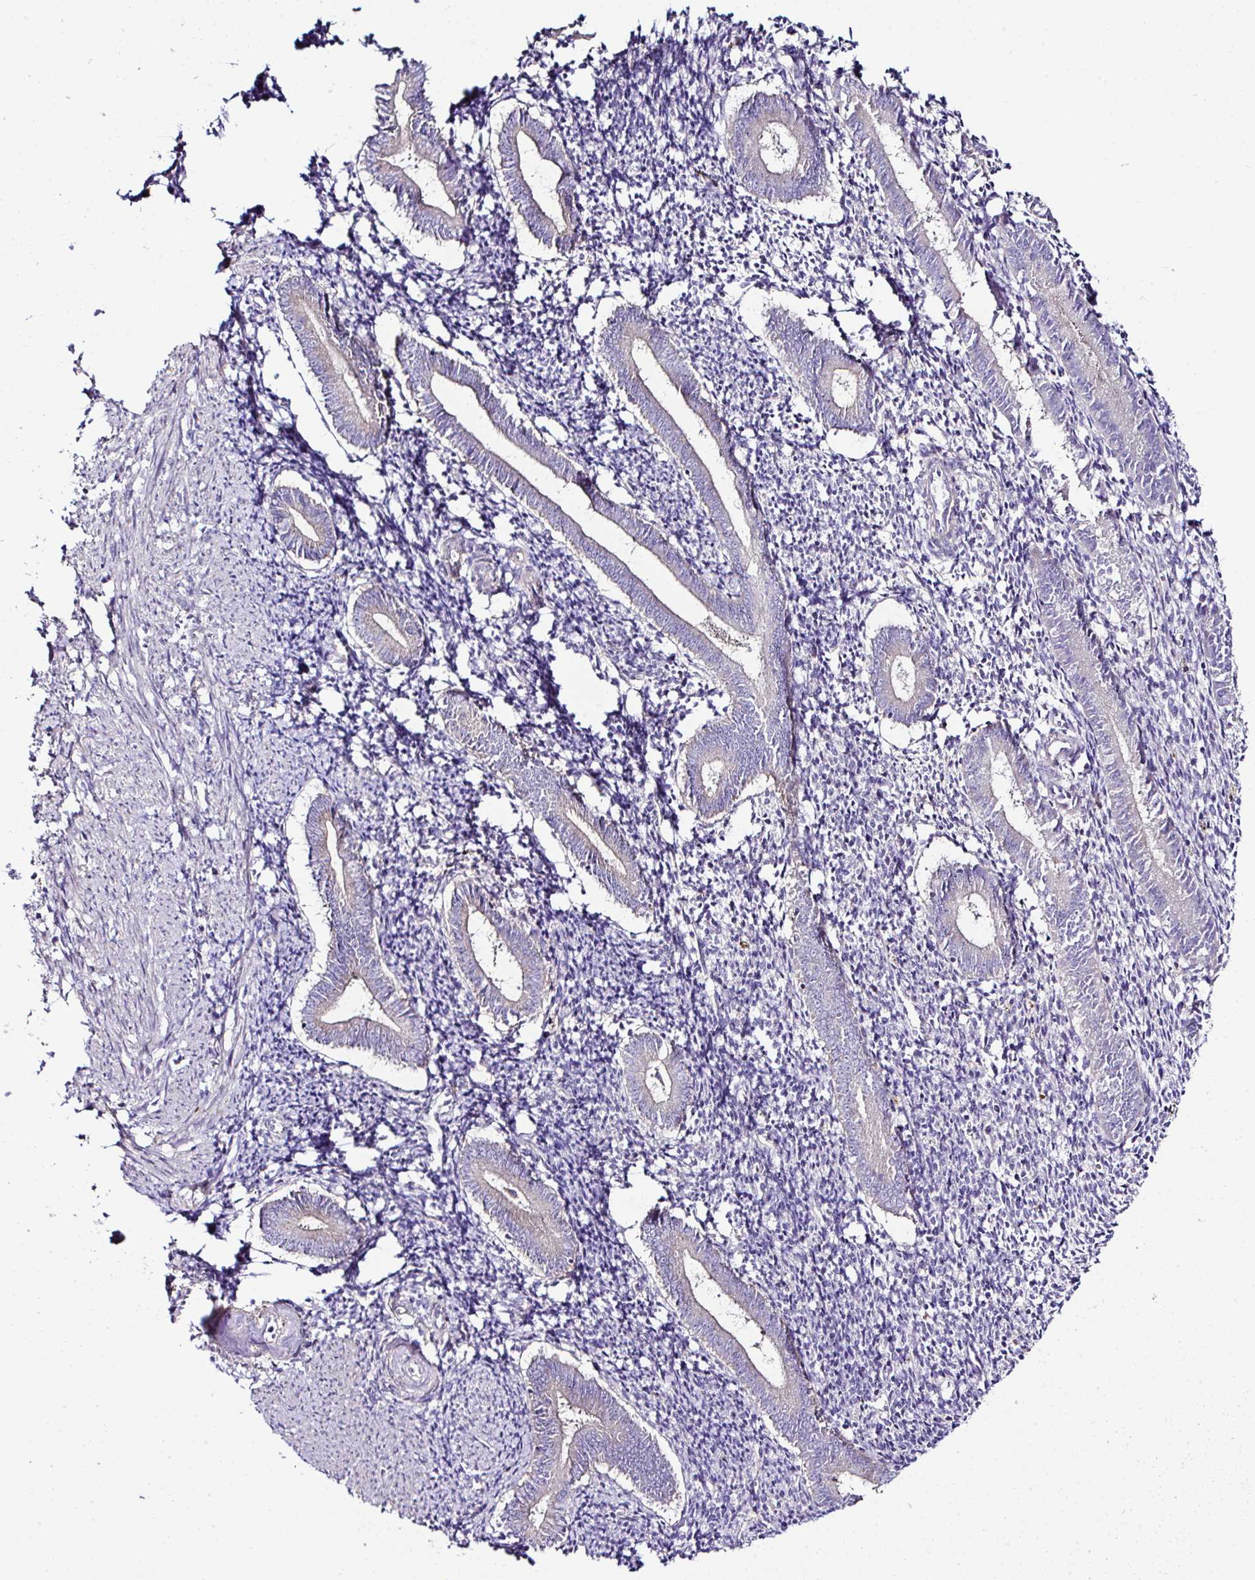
{"staining": {"intensity": "negative", "quantity": "none", "location": "none"}, "tissue": "endometrium", "cell_type": "Cells in endometrial stroma", "image_type": "normal", "snomed": [{"axis": "morphology", "description": "Normal tissue, NOS"}, {"axis": "topography", "description": "Endometrium"}], "caption": "This is a histopathology image of immunohistochemistry staining of benign endometrium, which shows no positivity in cells in endometrial stroma.", "gene": "OR4P4", "patient": {"sex": "female", "age": 25}}